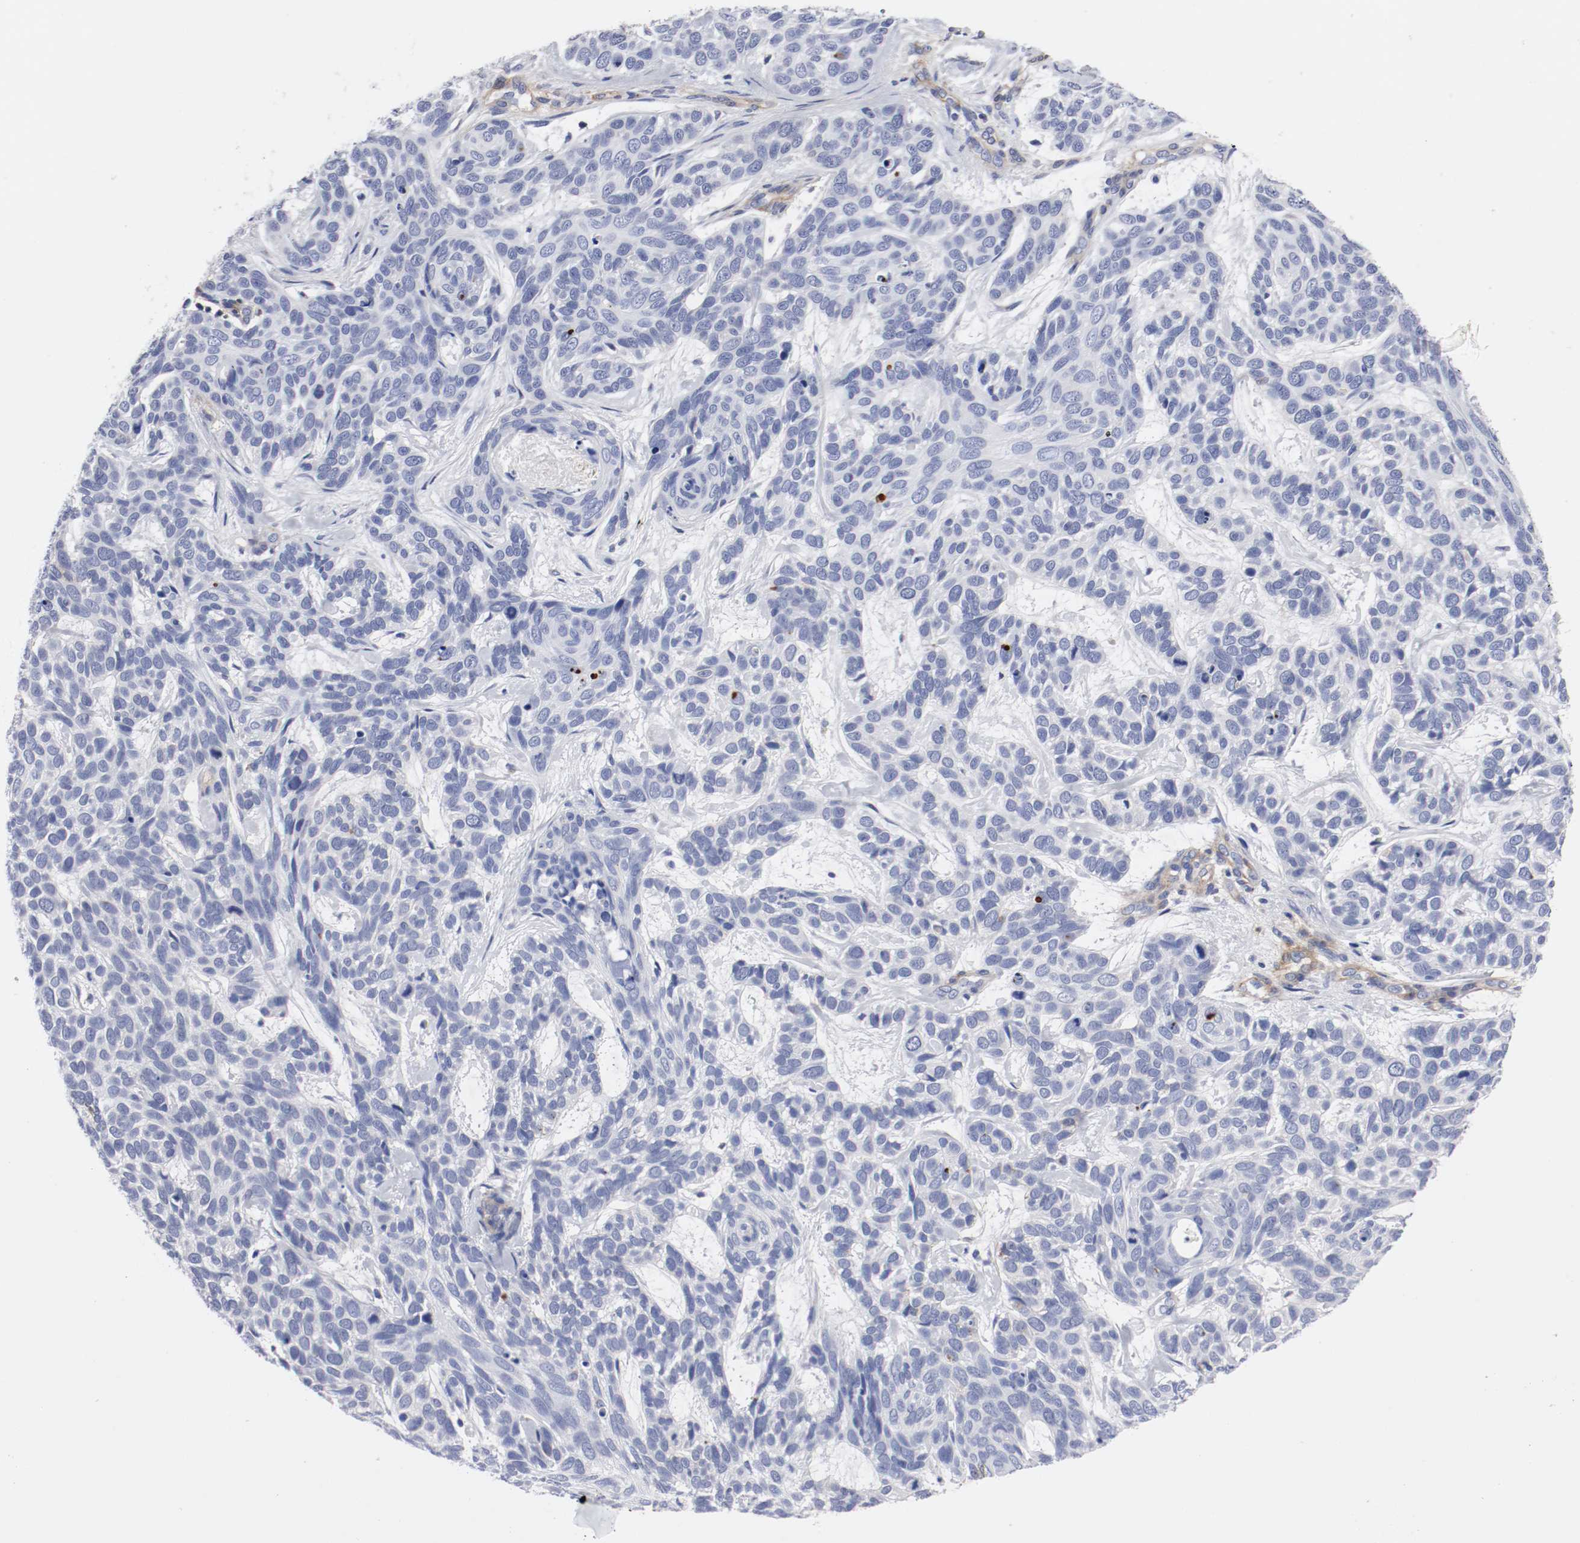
{"staining": {"intensity": "negative", "quantity": "none", "location": "none"}, "tissue": "skin cancer", "cell_type": "Tumor cells", "image_type": "cancer", "snomed": [{"axis": "morphology", "description": "Basal cell carcinoma"}, {"axis": "topography", "description": "Skin"}], "caption": "This is a histopathology image of immunohistochemistry staining of basal cell carcinoma (skin), which shows no positivity in tumor cells. Nuclei are stained in blue.", "gene": "IFITM1", "patient": {"sex": "male", "age": 87}}